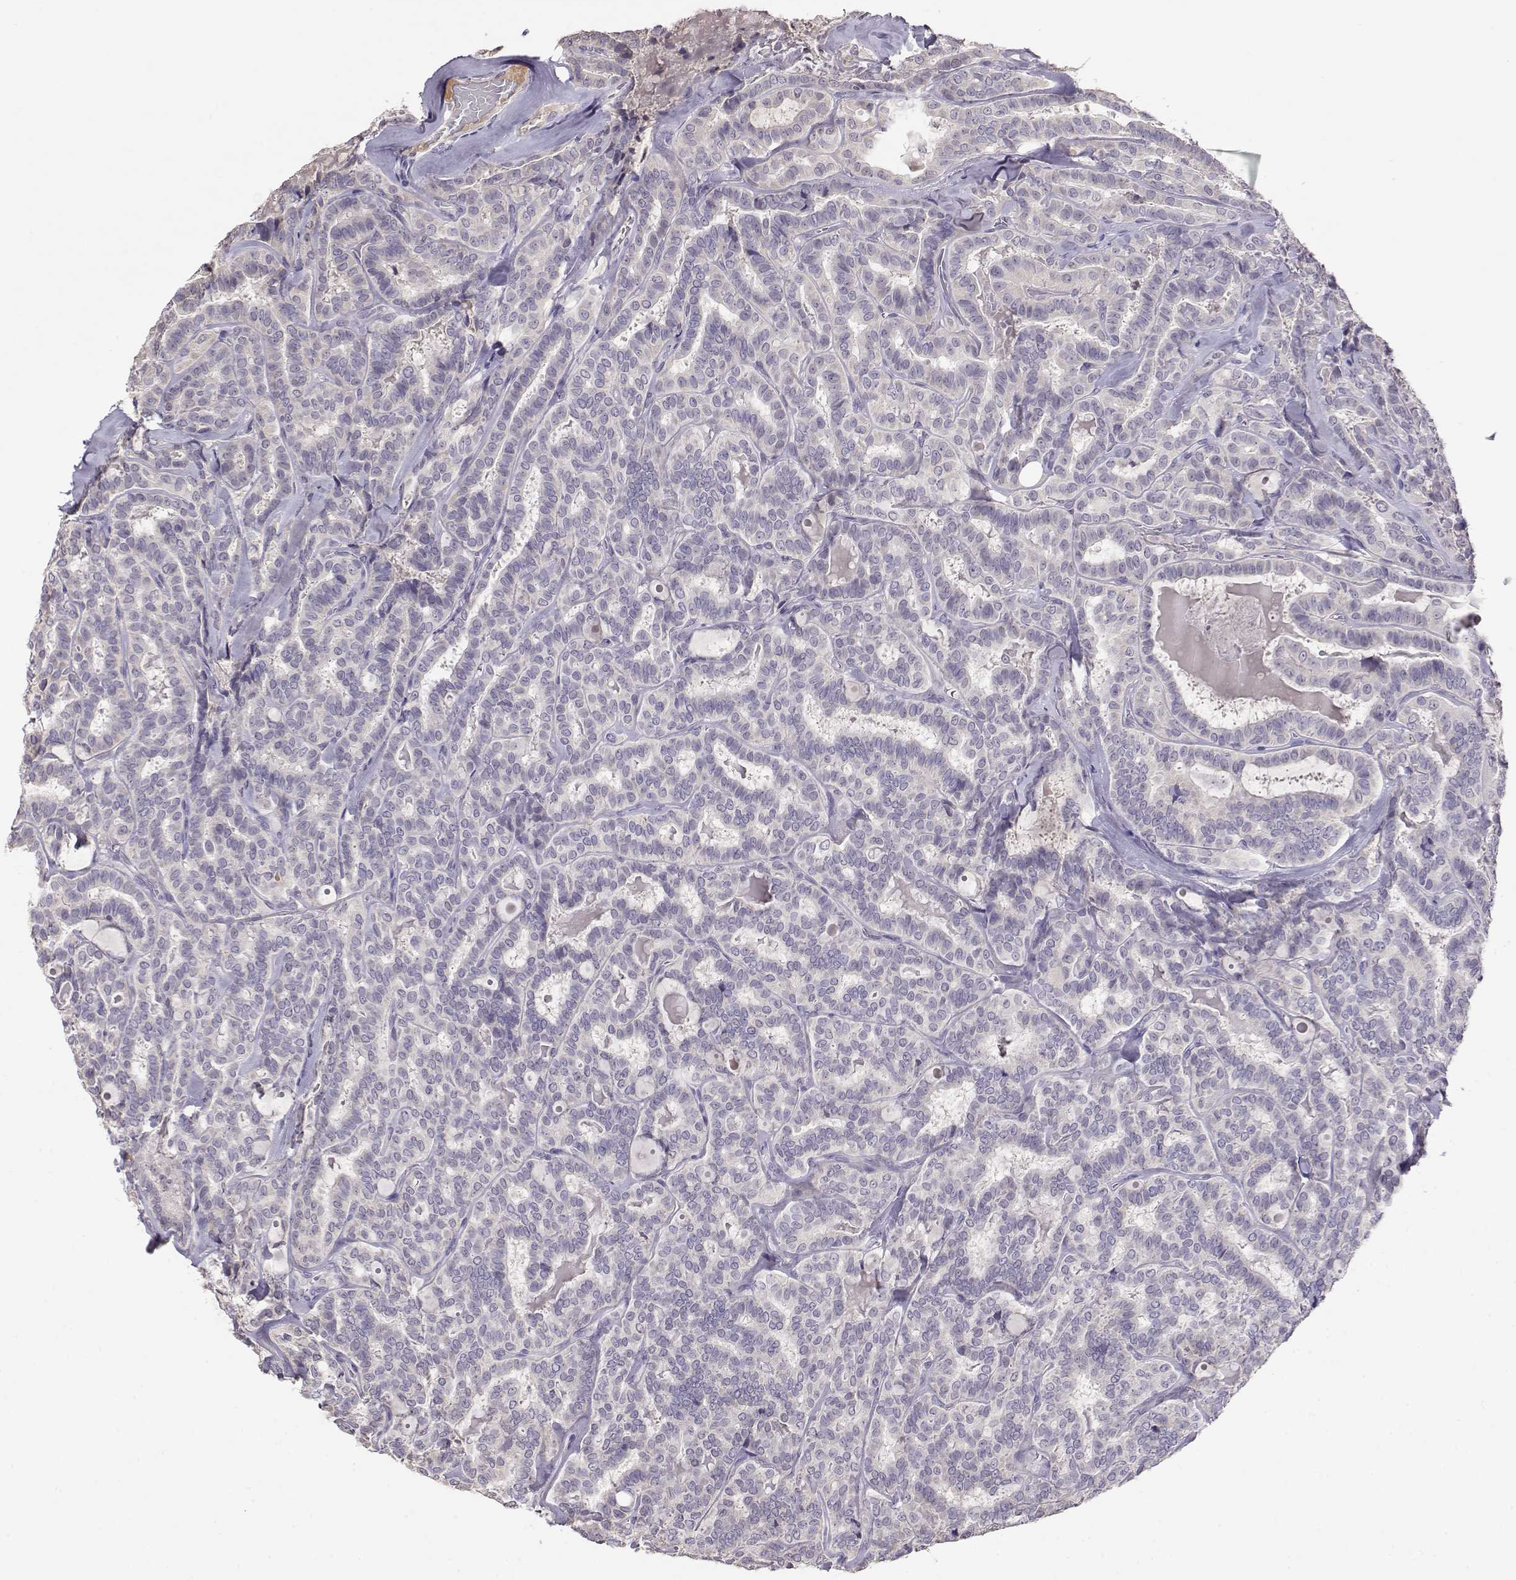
{"staining": {"intensity": "negative", "quantity": "none", "location": "none"}, "tissue": "thyroid cancer", "cell_type": "Tumor cells", "image_type": "cancer", "snomed": [{"axis": "morphology", "description": "Papillary adenocarcinoma, NOS"}, {"axis": "topography", "description": "Thyroid gland"}], "caption": "DAB (3,3'-diaminobenzidine) immunohistochemical staining of thyroid cancer reveals no significant positivity in tumor cells.", "gene": "TACR1", "patient": {"sex": "female", "age": 39}}